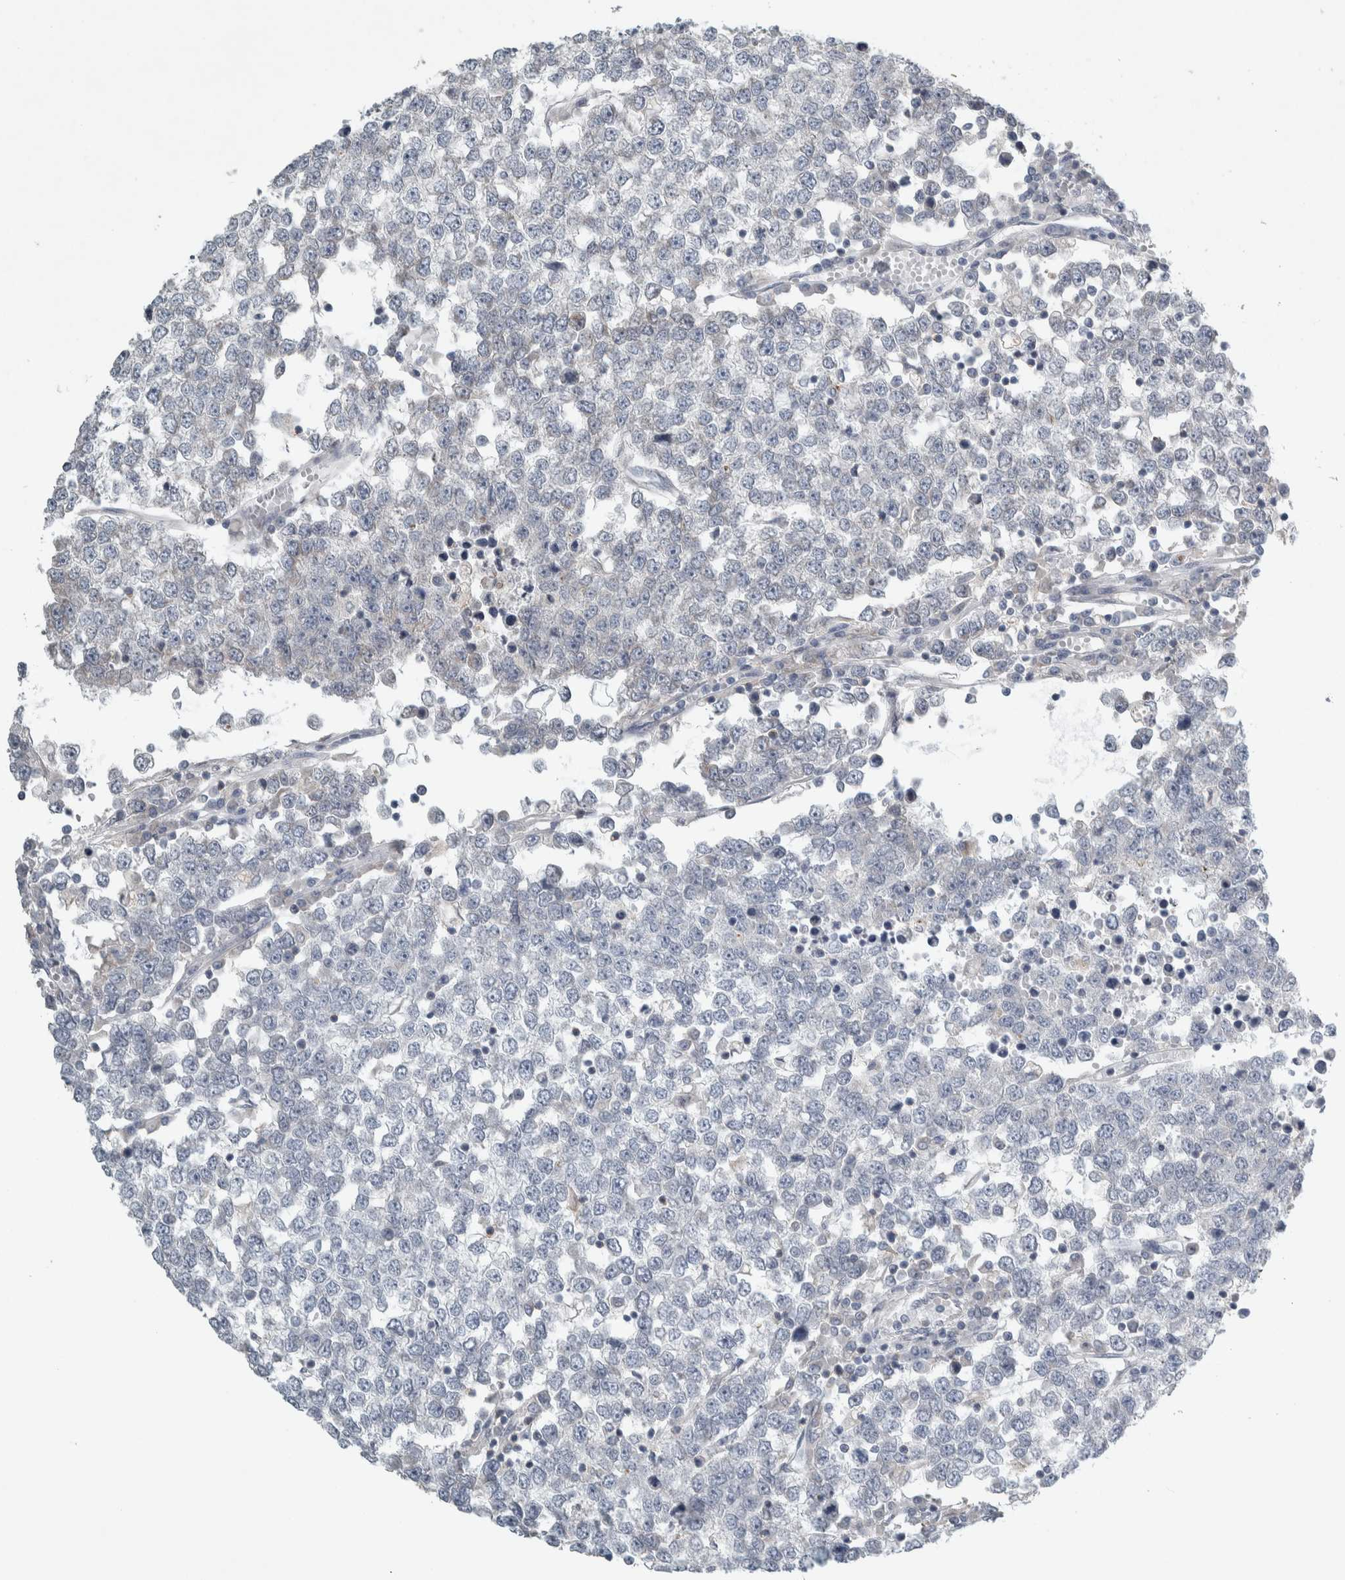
{"staining": {"intensity": "negative", "quantity": "none", "location": "none"}, "tissue": "testis cancer", "cell_type": "Tumor cells", "image_type": "cancer", "snomed": [{"axis": "morphology", "description": "Seminoma, NOS"}, {"axis": "topography", "description": "Testis"}], "caption": "Immunohistochemistry photomicrograph of neoplastic tissue: testis seminoma stained with DAB shows no significant protein staining in tumor cells.", "gene": "SIGMAR1", "patient": {"sex": "male", "age": 65}}